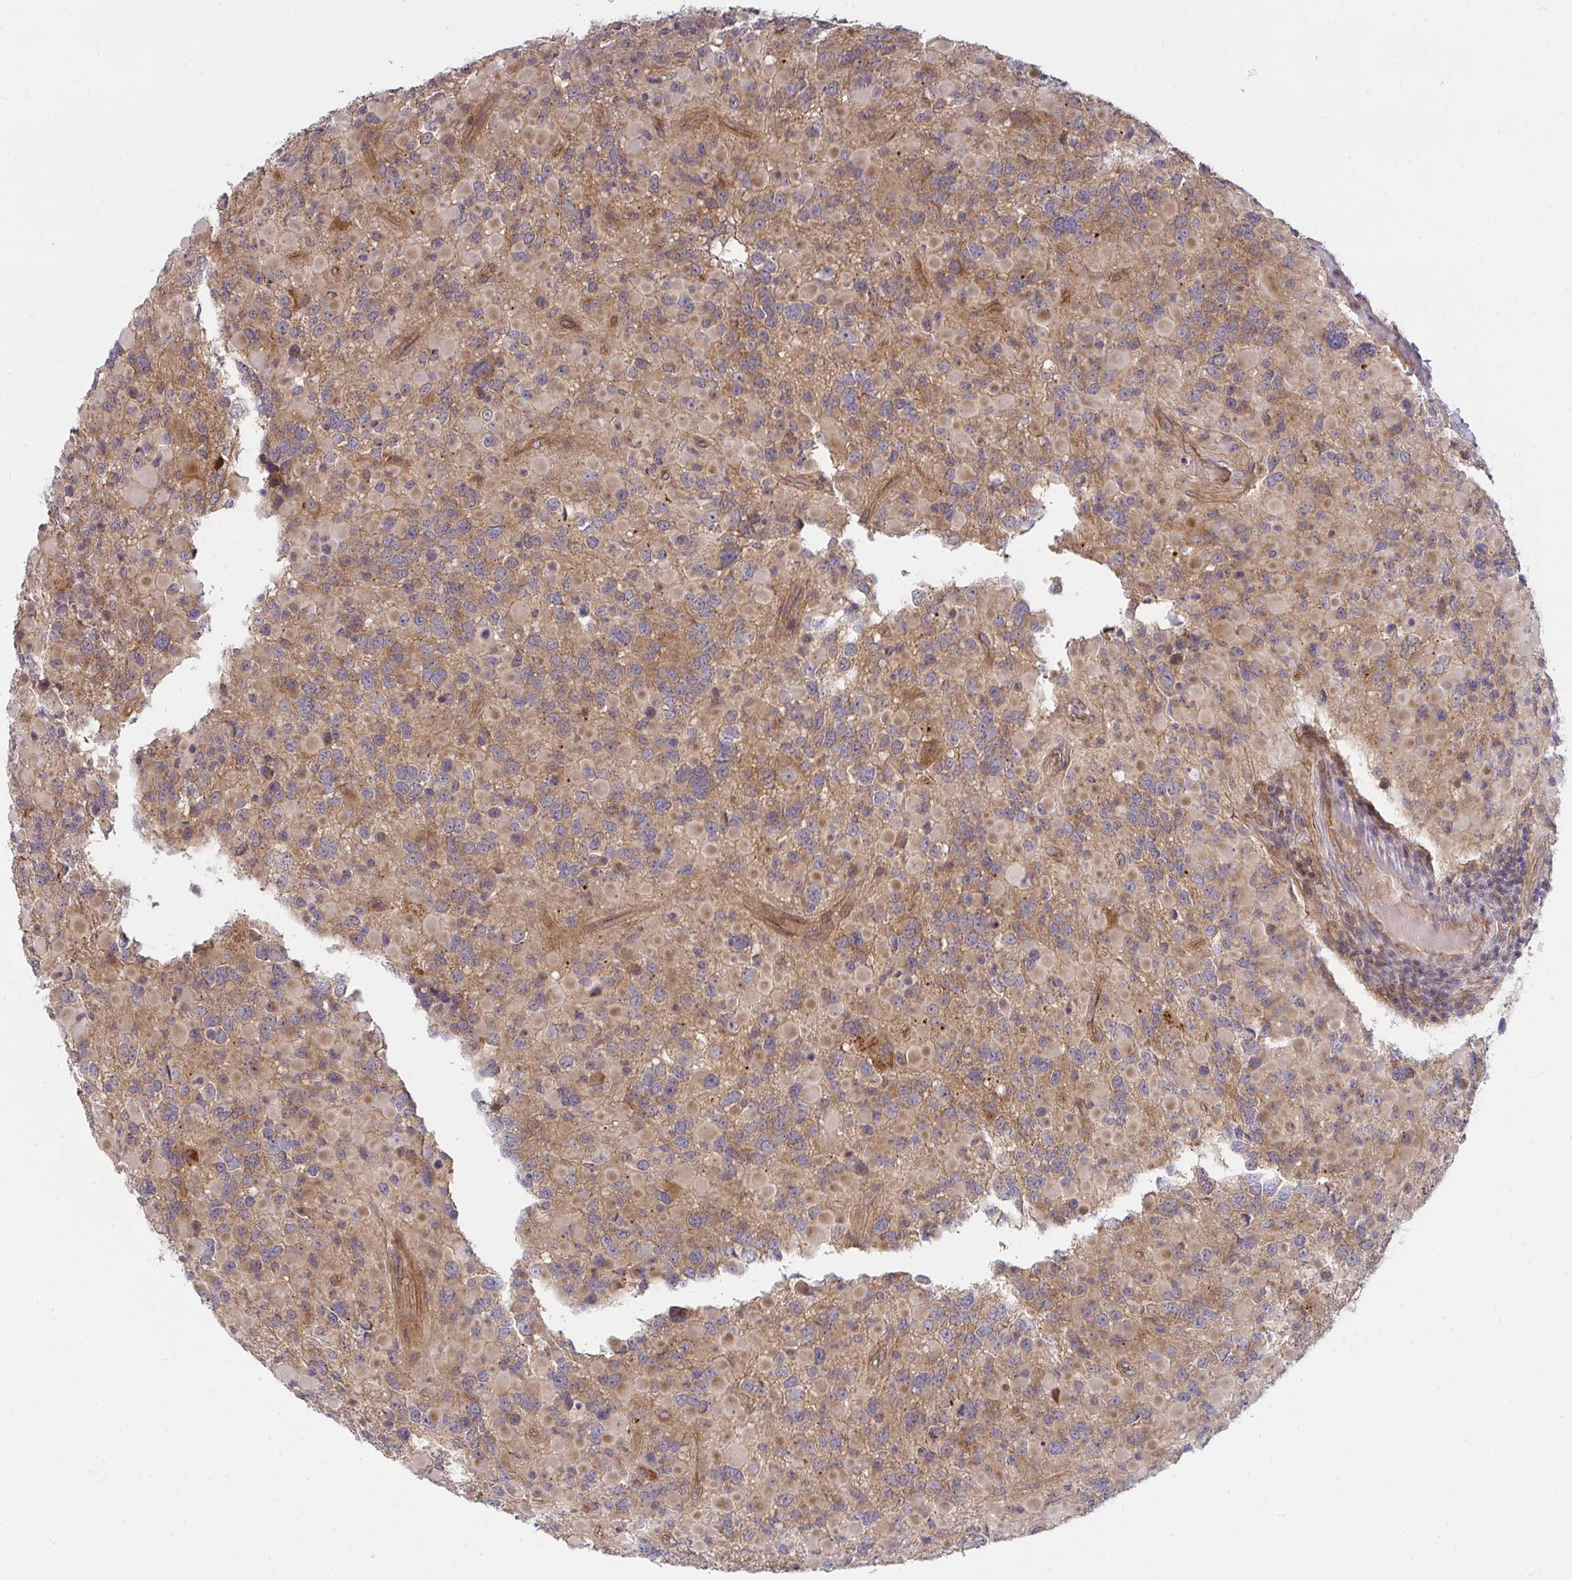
{"staining": {"intensity": "weak", "quantity": "25%-75%", "location": "cytoplasmic/membranous"}, "tissue": "glioma", "cell_type": "Tumor cells", "image_type": "cancer", "snomed": [{"axis": "morphology", "description": "Glioma, malignant, High grade"}, {"axis": "topography", "description": "Brain"}], "caption": "Brown immunohistochemical staining in glioma exhibits weak cytoplasmic/membranous positivity in about 25%-75% of tumor cells.", "gene": "CASP9", "patient": {"sex": "female", "age": 40}}